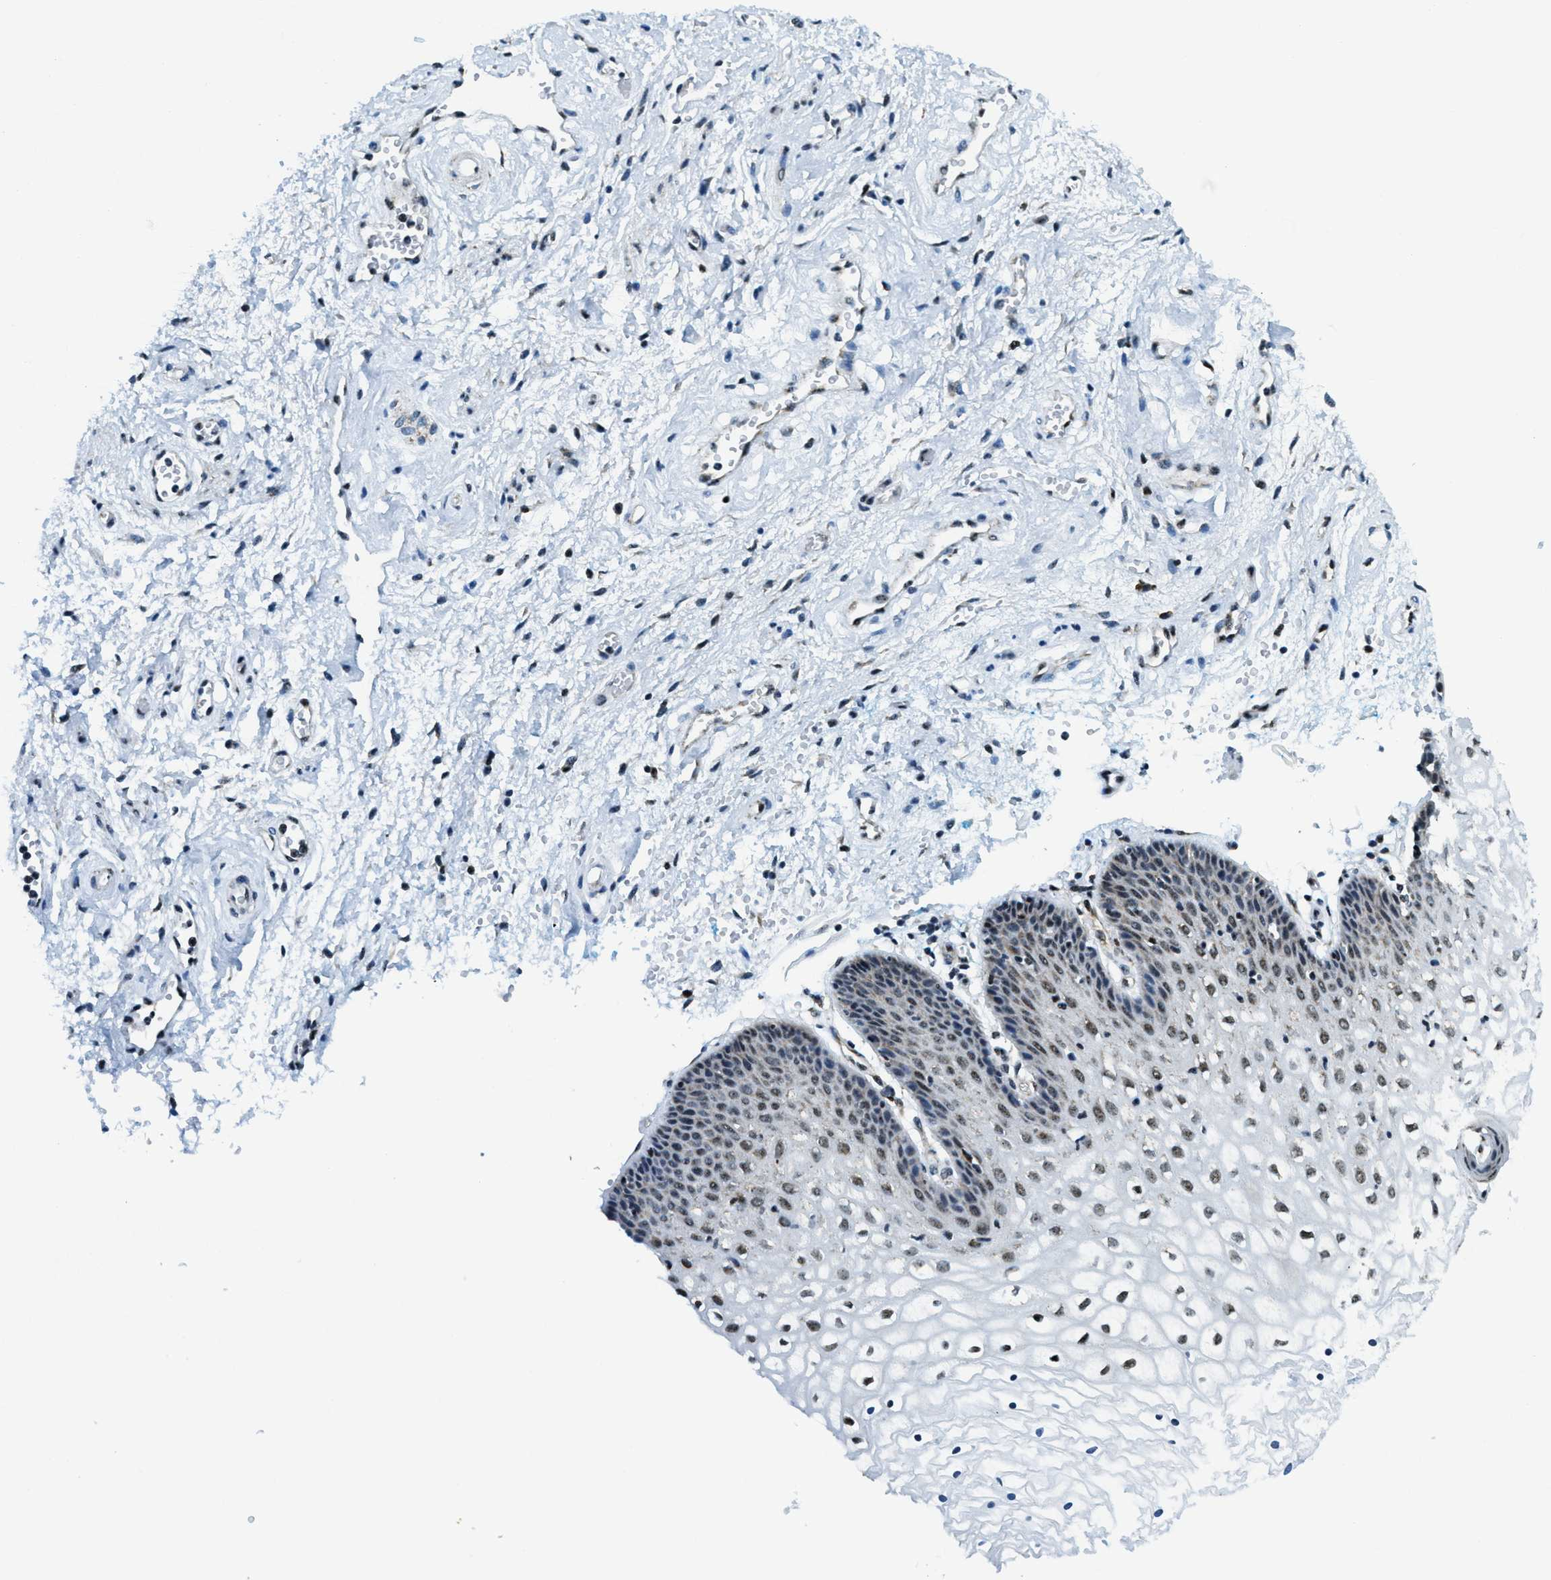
{"staining": {"intensity": "weak", "quantity": "25%-75%", "location": "nuclear"}, "tissue": "vagina", "cell_type": "Squamous epithelial cells", "image_type": "normal", "snomed": [{"axis": "morphology", "description": "Normal tissue, NOS"}, {"axis": "topography", "description": "Vagina"}], "caption": "A high-resolution image shows immunohistochemistry (IHC) staining of benign vagina, which demonstrates weak nuclear staining in approximately 25%-75% of squamous epithelial cells. Ihc stains the protein of interest in brown and the nuclei are stained blue.", "gene": "SP100", "patient": {"sex": "female", "age": 34}}